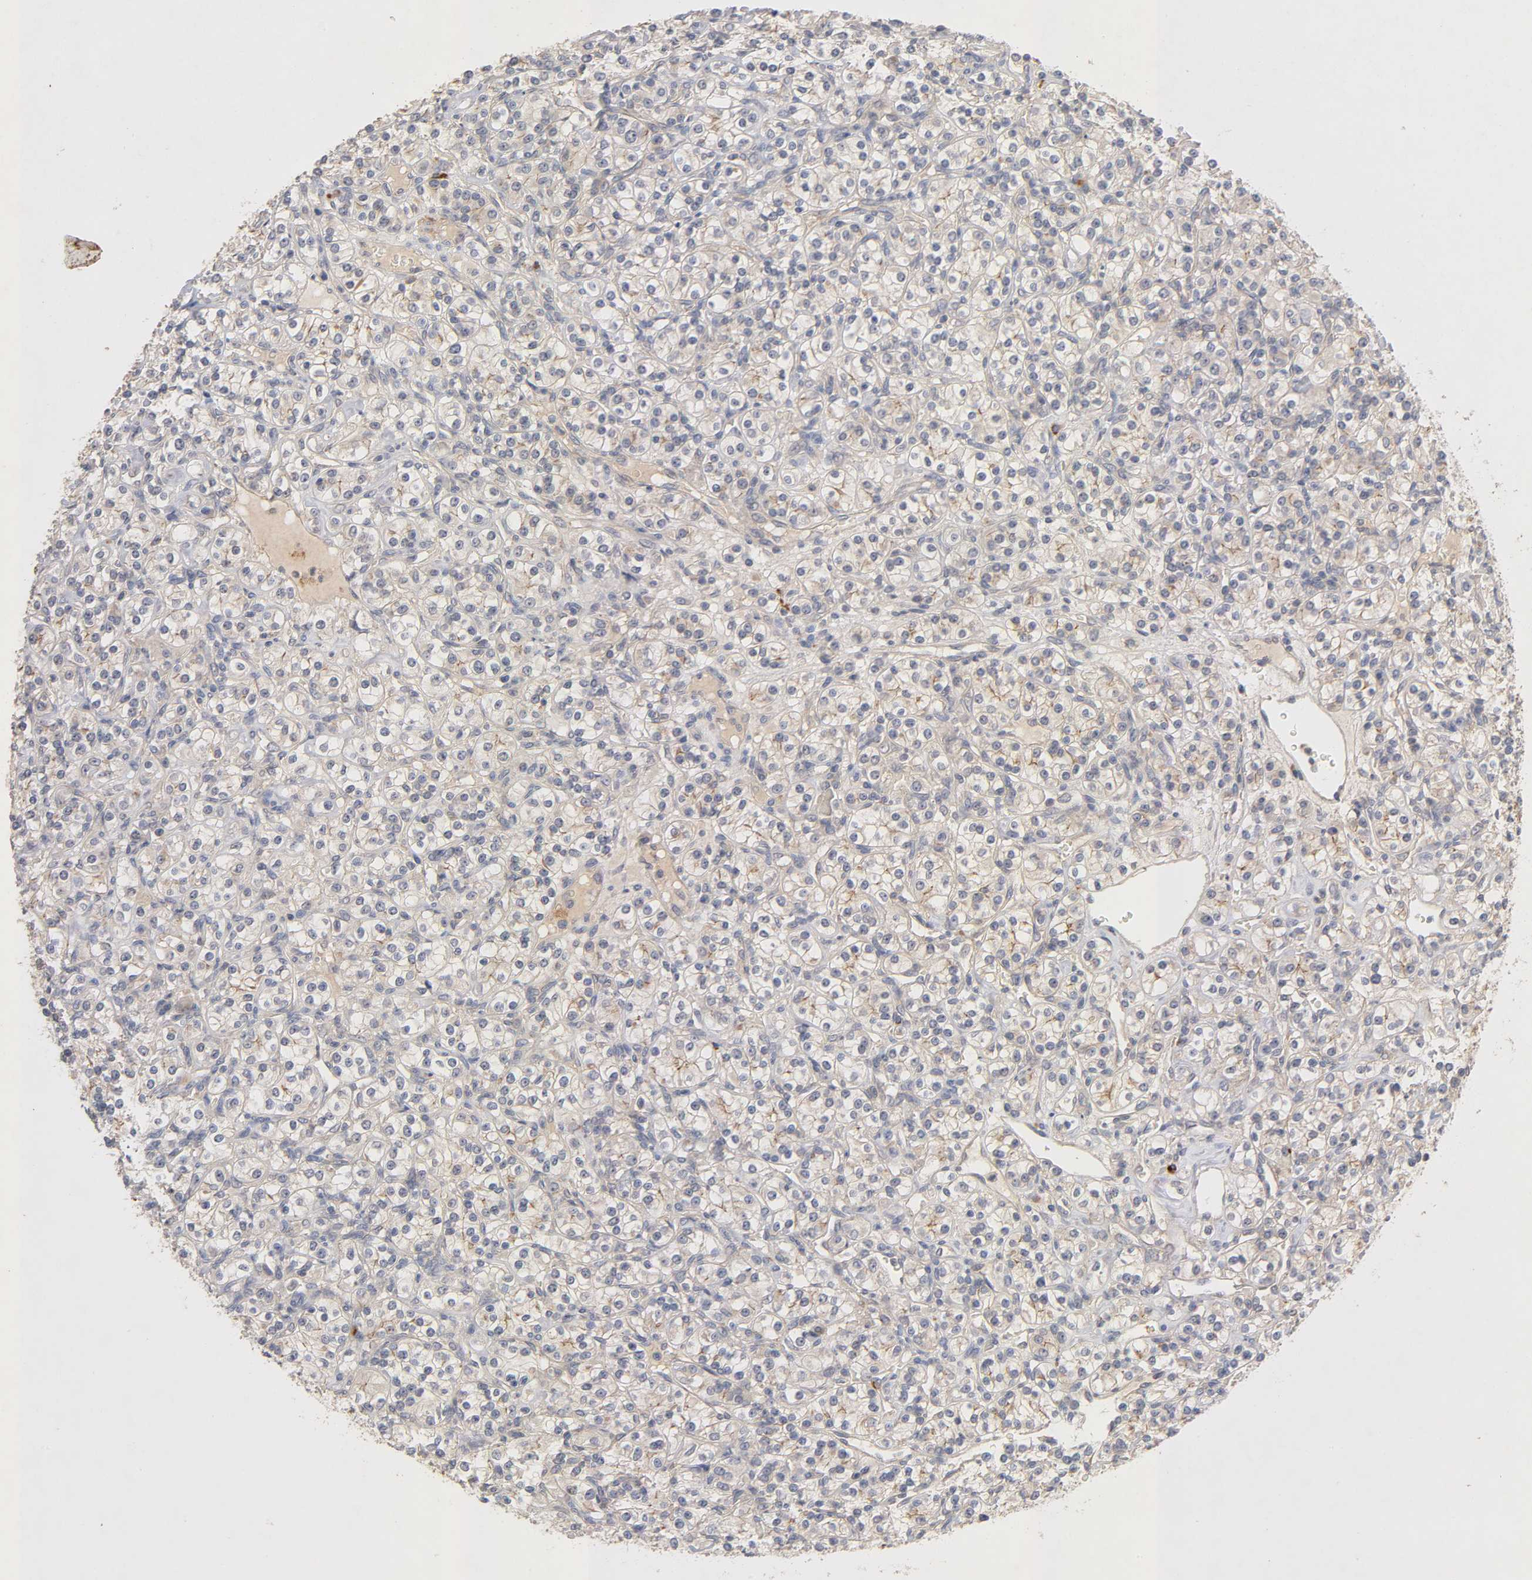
{"staining": {"intensity": "weak", "quantity": ">75%", "location": "cytoplasmic/membranous"}, "tissue": "renal cancer", "cell_type": "Tumor cells", "image_type": "cancer", "snomed": [{"axis": "morphology", "description": "Adenocarcinoma, NOS"}, {"axis": "topography", "description": "Kidney"}], "caption": "An image showing weak cytoplasmic/membranous staining in about >75% of tumor cells in renal cancer, as visualized by brown immunohistochemical staining.", "gene": "PDZD11", "patient": {"sex": "male", "age": 77}}